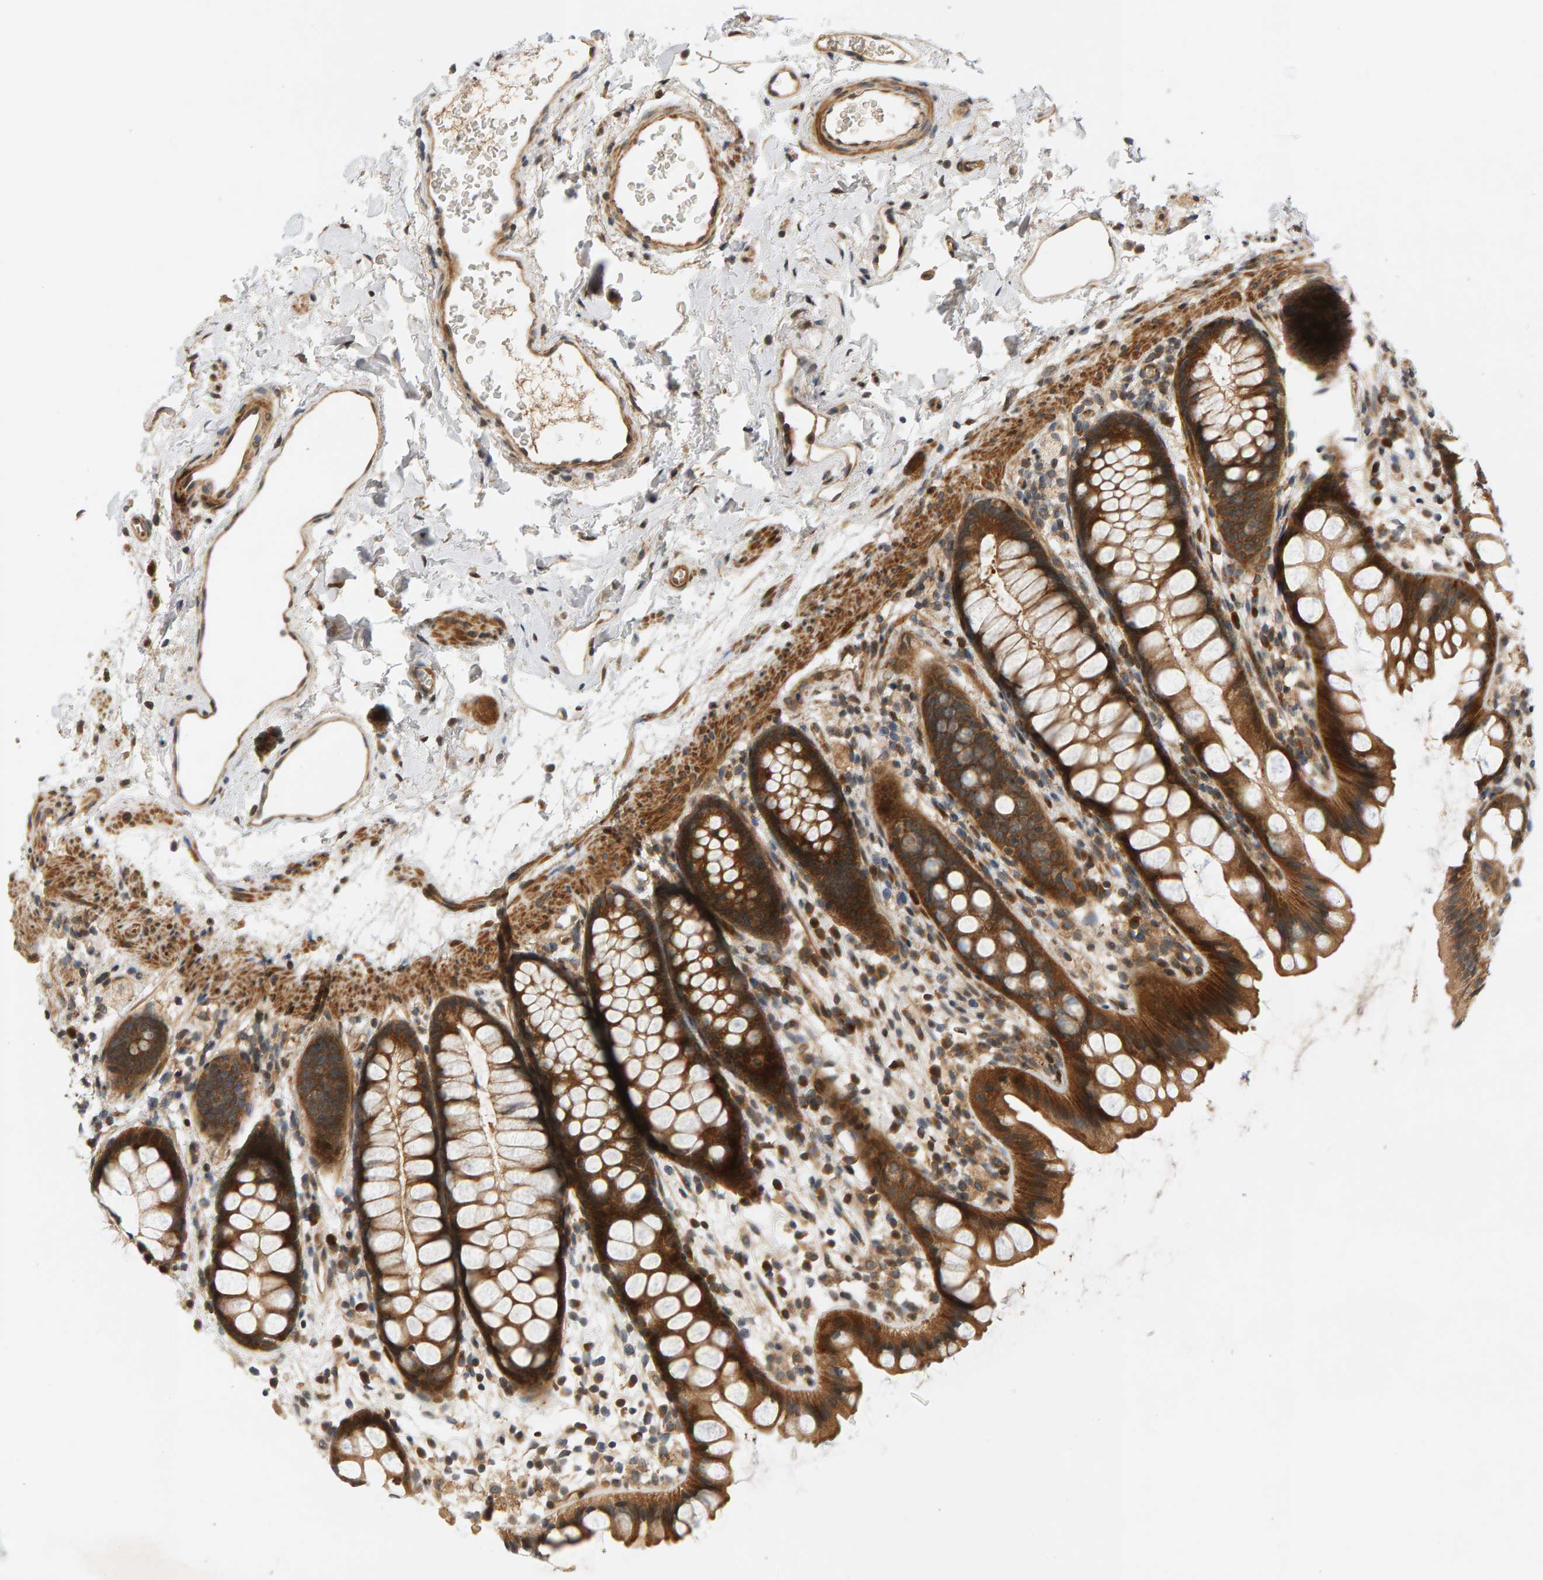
{"staining": {"intensity": "strong", "quantity": ">75%", "location": "cytoplasmic/membranous"}, "tissue": "rectum", "cell_type": "Glandular cells", "image_type": "normal", "snomed": [{"axis": "morphology", "description": "Normal tissue, NOS"}, {"axis": "topography", "description": "Rectum"}], "caption": "Immunohistochemical staining of normal human rectum shows strong cytoplasmic/membranous protein expression in approximately >75% of glandular cells. (DAB (3,3'-diaminobenzidine) = brown stain, brightfield microscopy at high magnification).", "gene": "BAHCC1", "patient": {"sex": "female", "age": 65}}